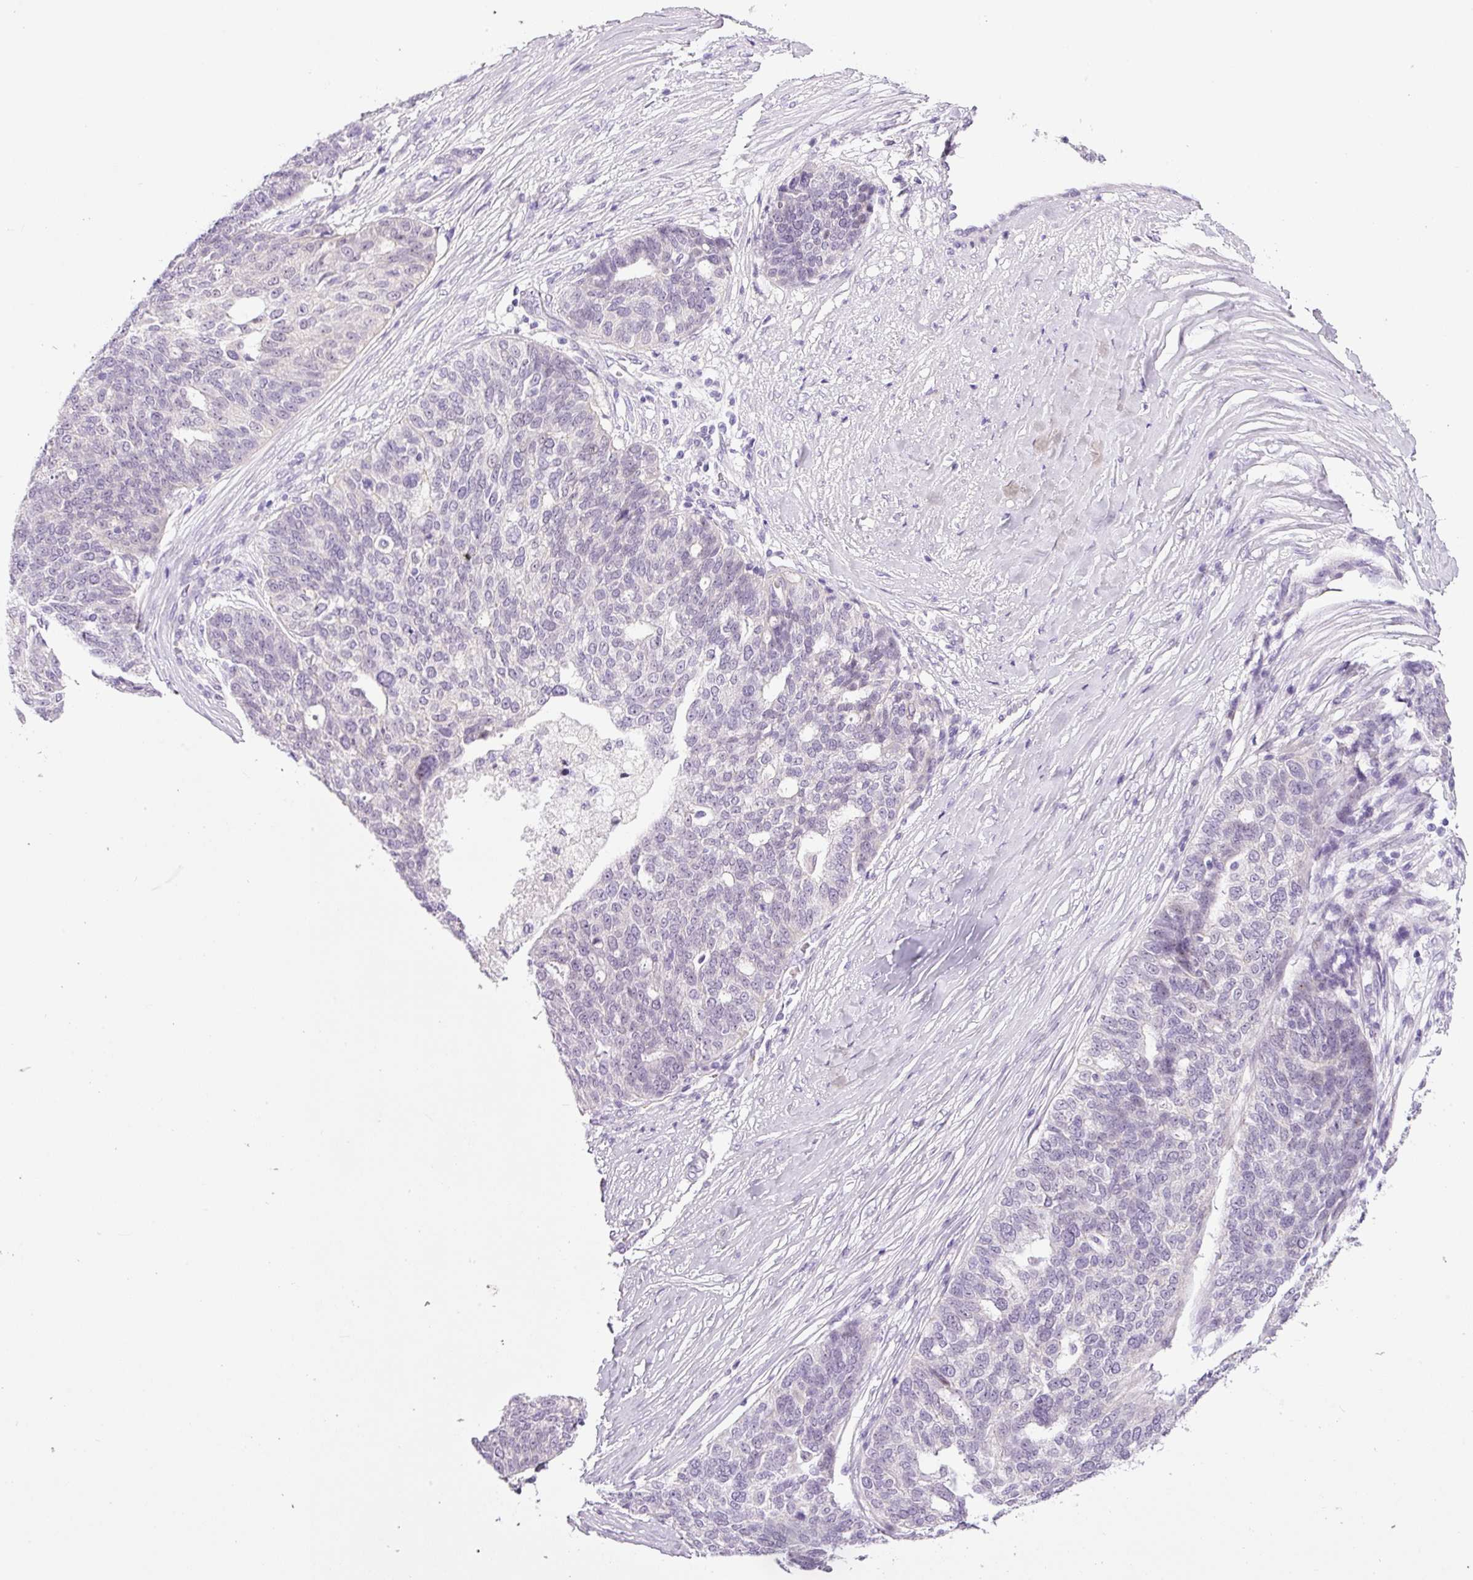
{"staining": {"intensity": "negative", "quantity": "none", "location": "none"}, "tissue": "ovarian cancer", "cell_type": "Tumor cells", "image_type": "cancer", "snomed": [{"axis": "morphology", "description": "Cystadenocarcinoma, serous, NOS"}, {"axis": "topography", "description": "Ovary"}], "caption": "High magnification brightfield microscopy of ovarian serous cystadenocarcinoma stained with DAB (3,3'-diaminobenzidine) (brown) and counterstained with hematoxylin (blue): tumor cells show no significant expression. (DAB immunohistochemistry (IHC), high magnification).", "gene": "SRC", "patient": {"sex": "female", "age": 59}}